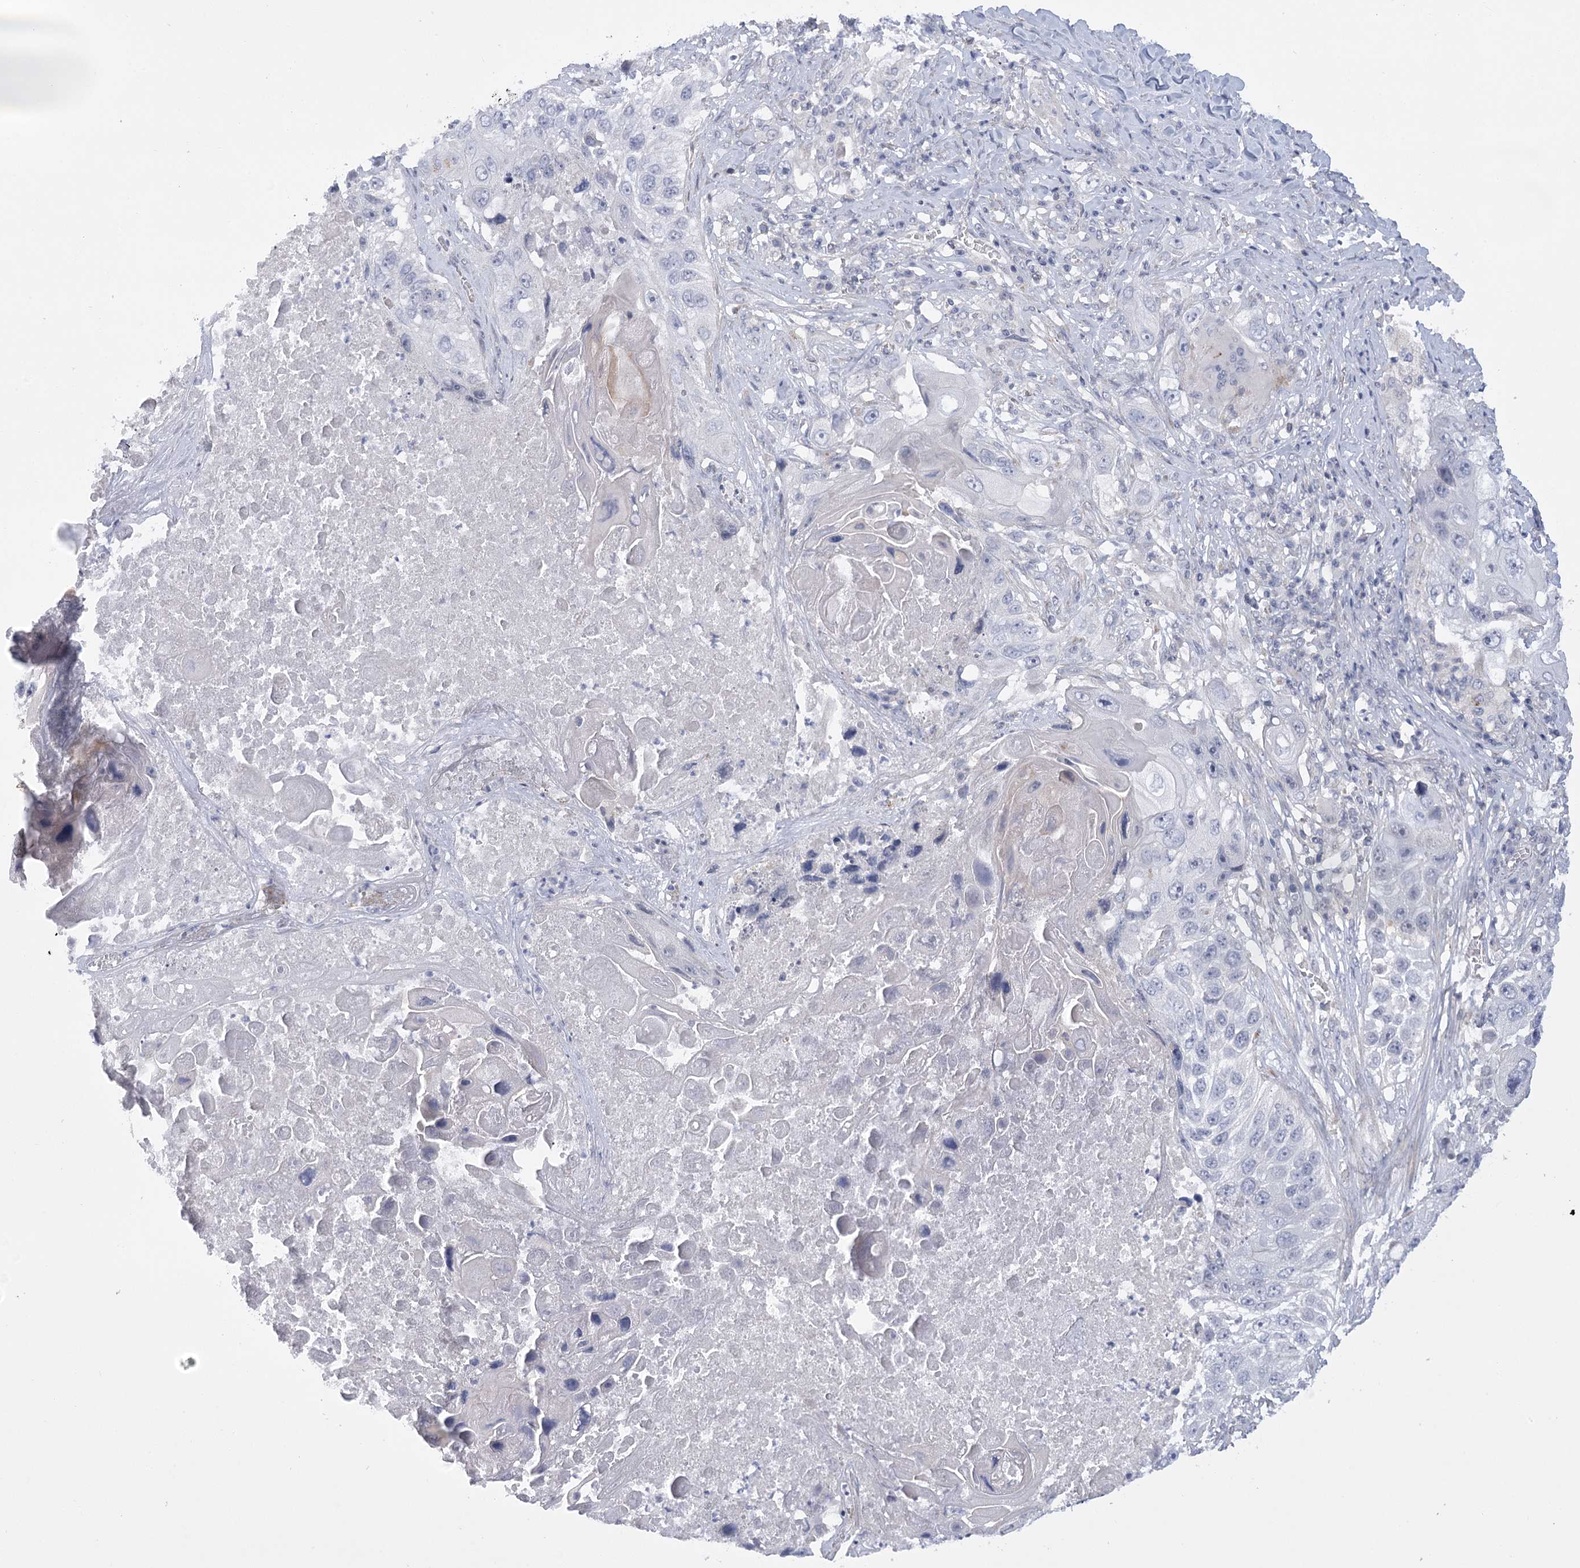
{"staining": {"intensity": "negative", "quantity": "none", "location": "none"}, "tissue": "lung cancer", "cell_type": "Tumor cells", "image_type": "cancer", "snomed": [{"axis": "morphology", "description": "Squamous cell carcinoma, NOS"}, {"axis": "topography", "description": "Lung"}], "caption": "IHC micrograph of neoplastic tissue: lung cancer stained with DAB (3,3'-diaminobenzidine) demonstrates no significant protein positivity in tumor cells.", "gene": "FAM76B", "patient": {"sex": "male", "age": 61}}